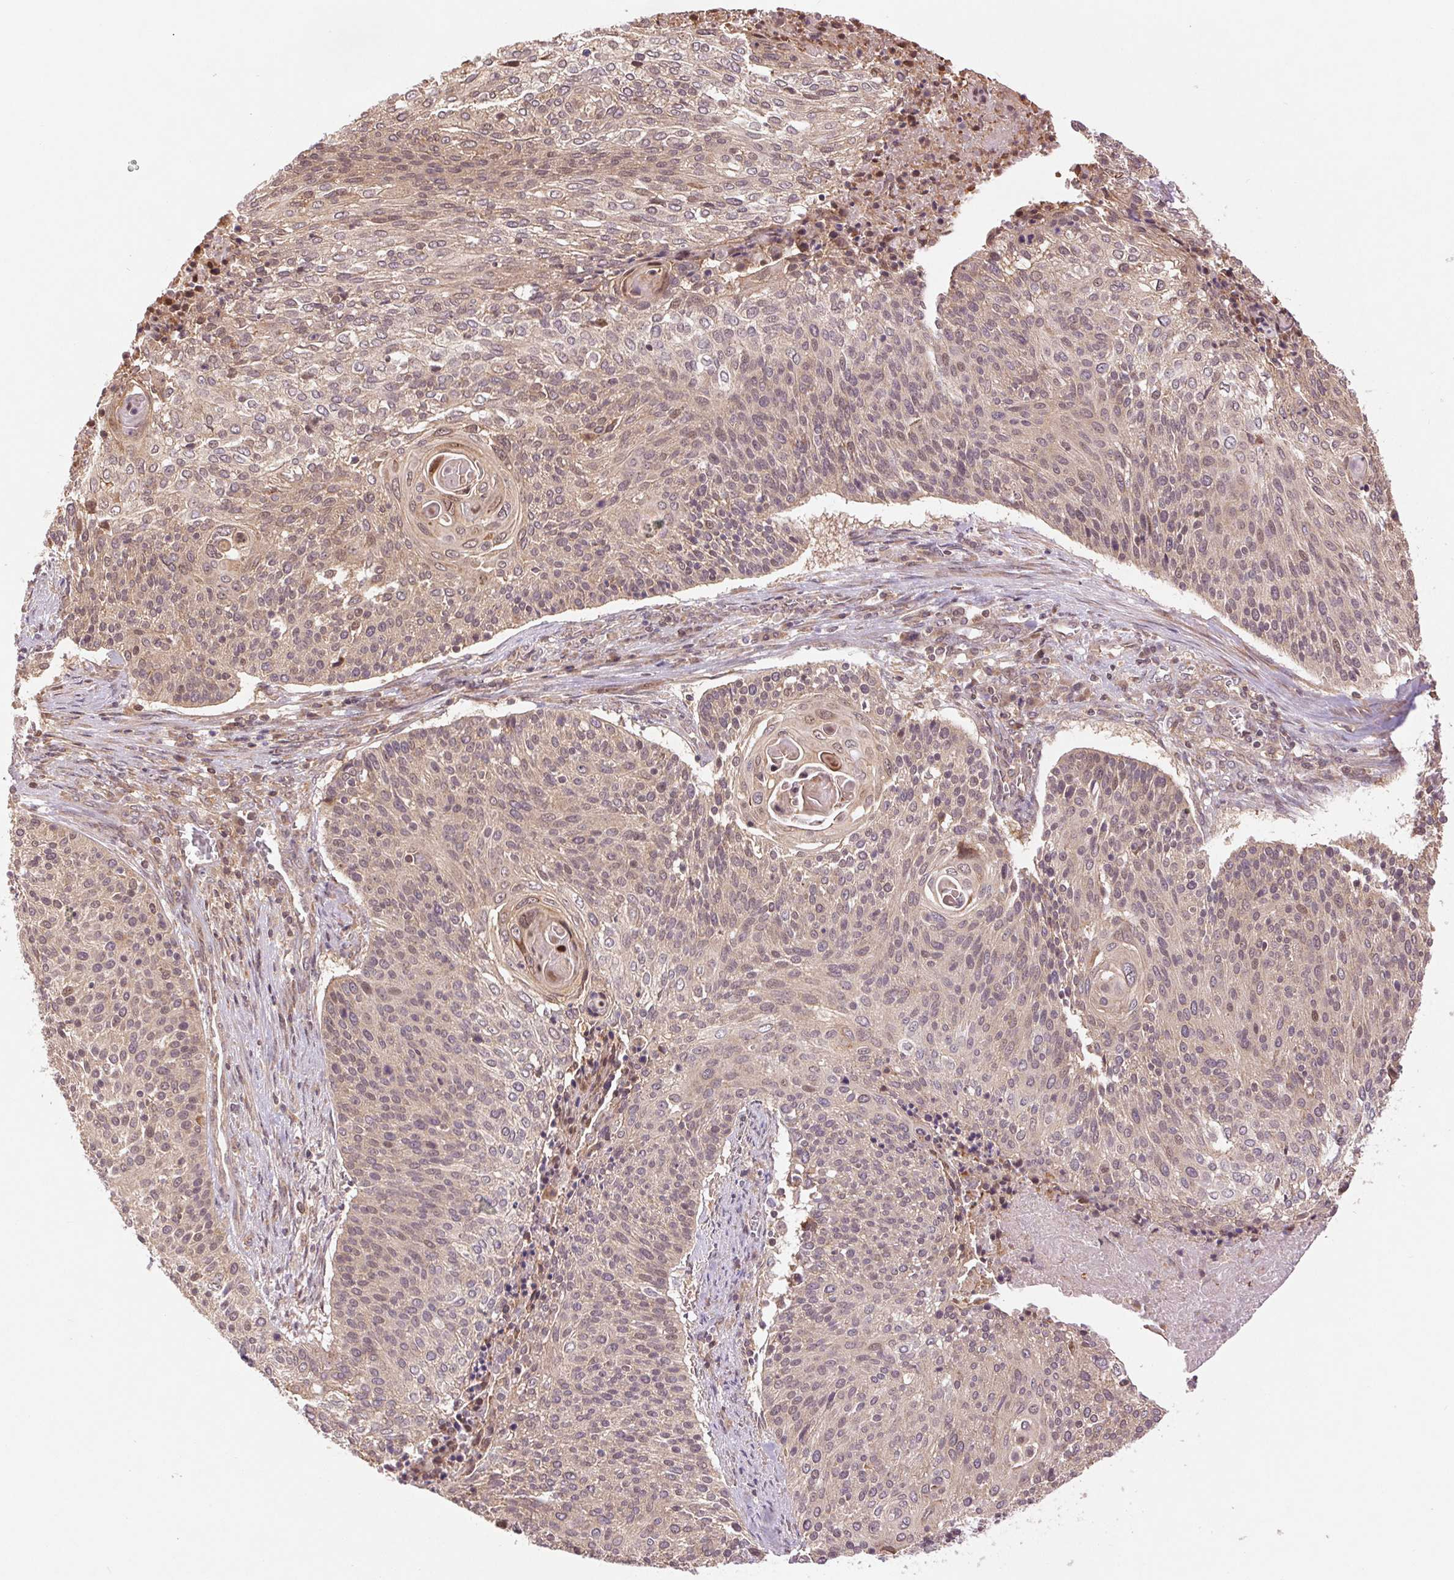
{"staining": {"intensity": "weak", "quantity": ">75%", "location": "cytoplasmic/membranous"}, "tissue": "cervical cancer", "cell_type": "Tumor cells", "image_type": "cancer", "snomed": [{"axis": "morphology", "description": "Squamous cell carcinoma, NOS"}, {"axis": "topography", "description": "Cervix"}], "caption": "Protein analysis of cervical cancer tissue reveals weak cytoplasmic/membranous staining in about >75% of tumor cells.", "gene": "BTF3L4", "patient": {"sex": "female", "age": 31}}